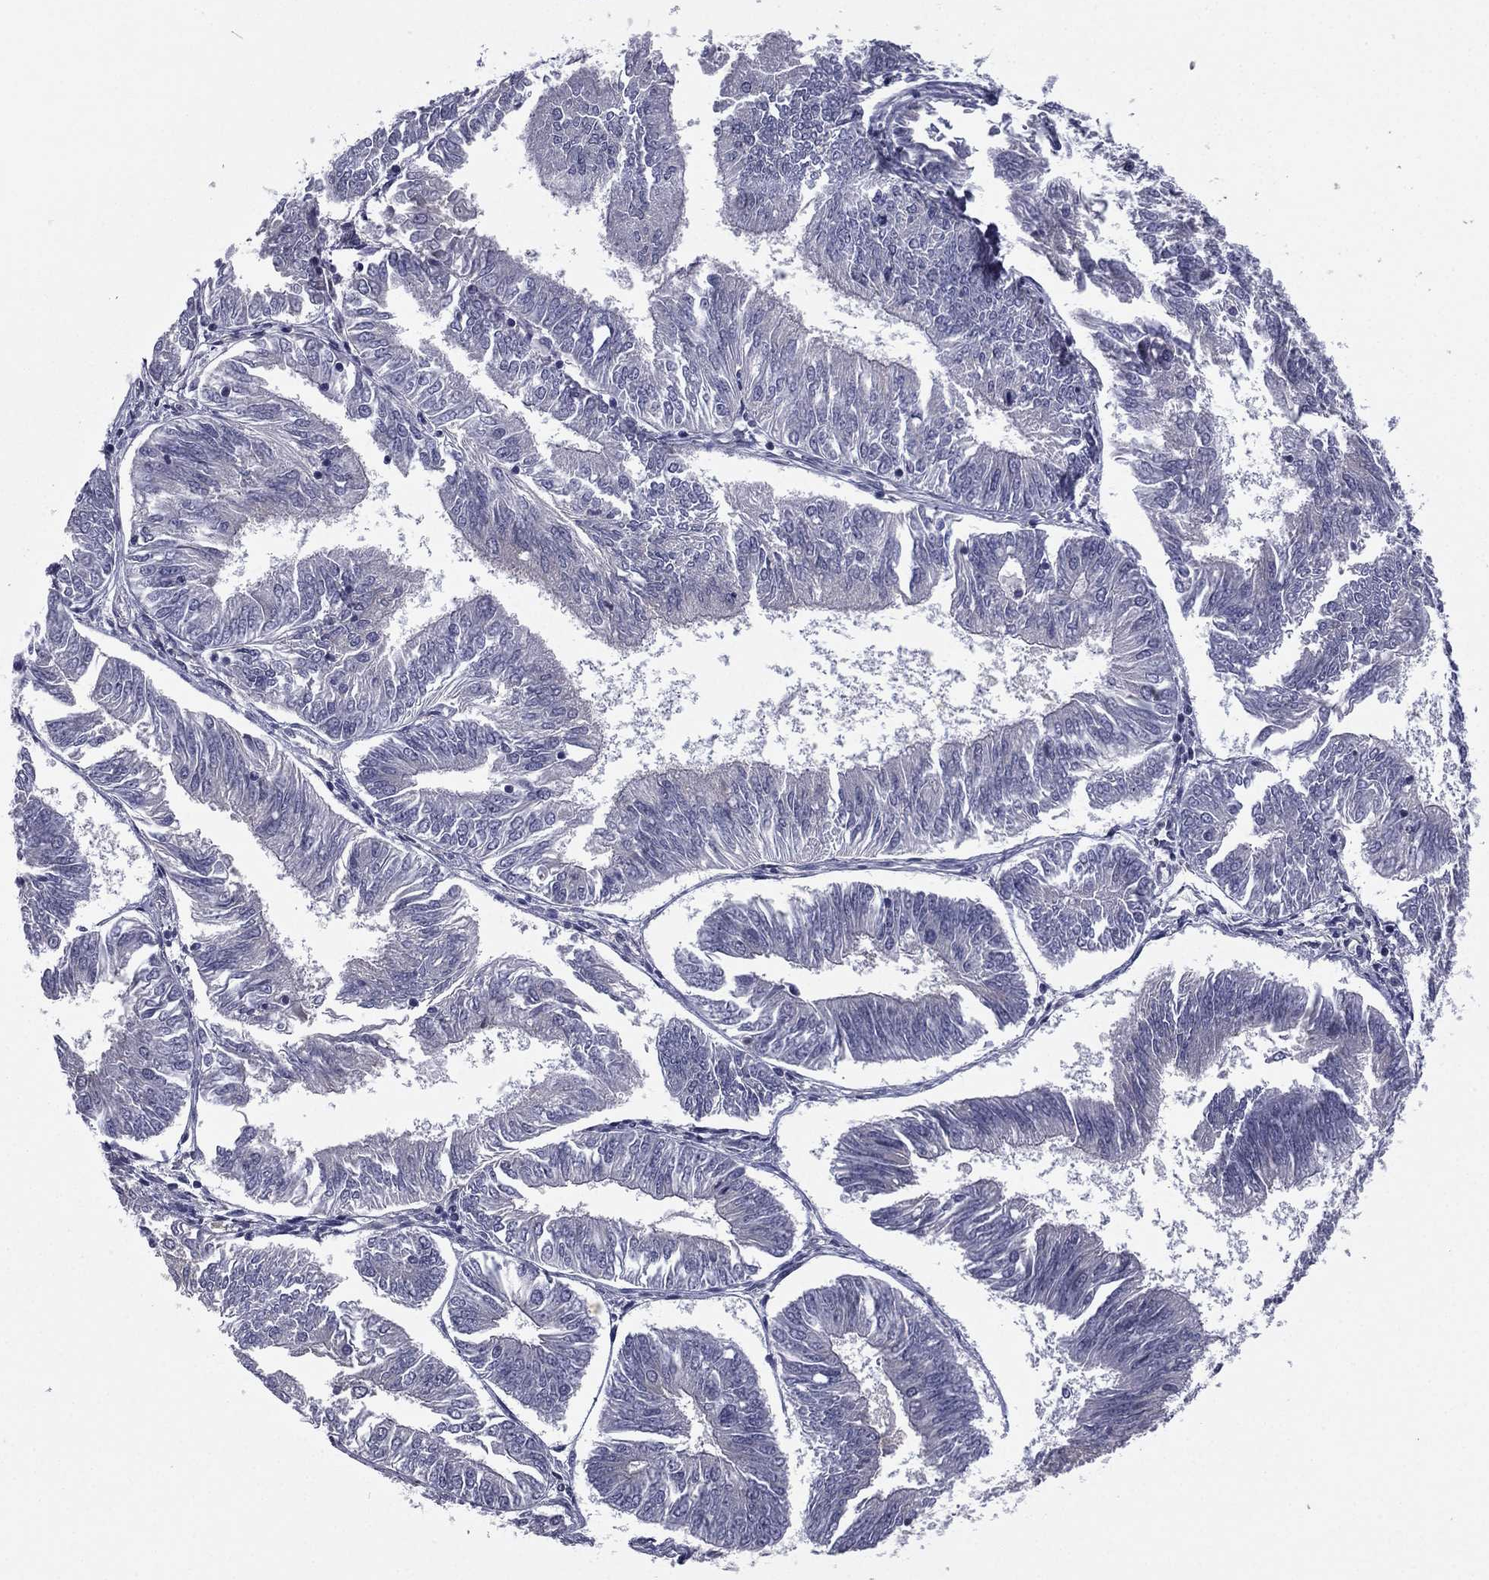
{"staining": {"intensity": "negative", "quantity": "none", "location": "none"}, "tissue": "endometrial cancer", "cell_type": "Tumor cells", "image_type": "cancer", "snomed": [{"axis": "morphology", "description": "Adenocarcinoma, NOS"}, {"axis": "topography", "description": "Endometrium"}], "caption": "This is an immunohistochemistry (IHC) photomicrograph of endometrial cancer. There is no positivity in tumor cells.", "gene": "ACTRT2", "patient": {"sex": "female", "age": 58}}